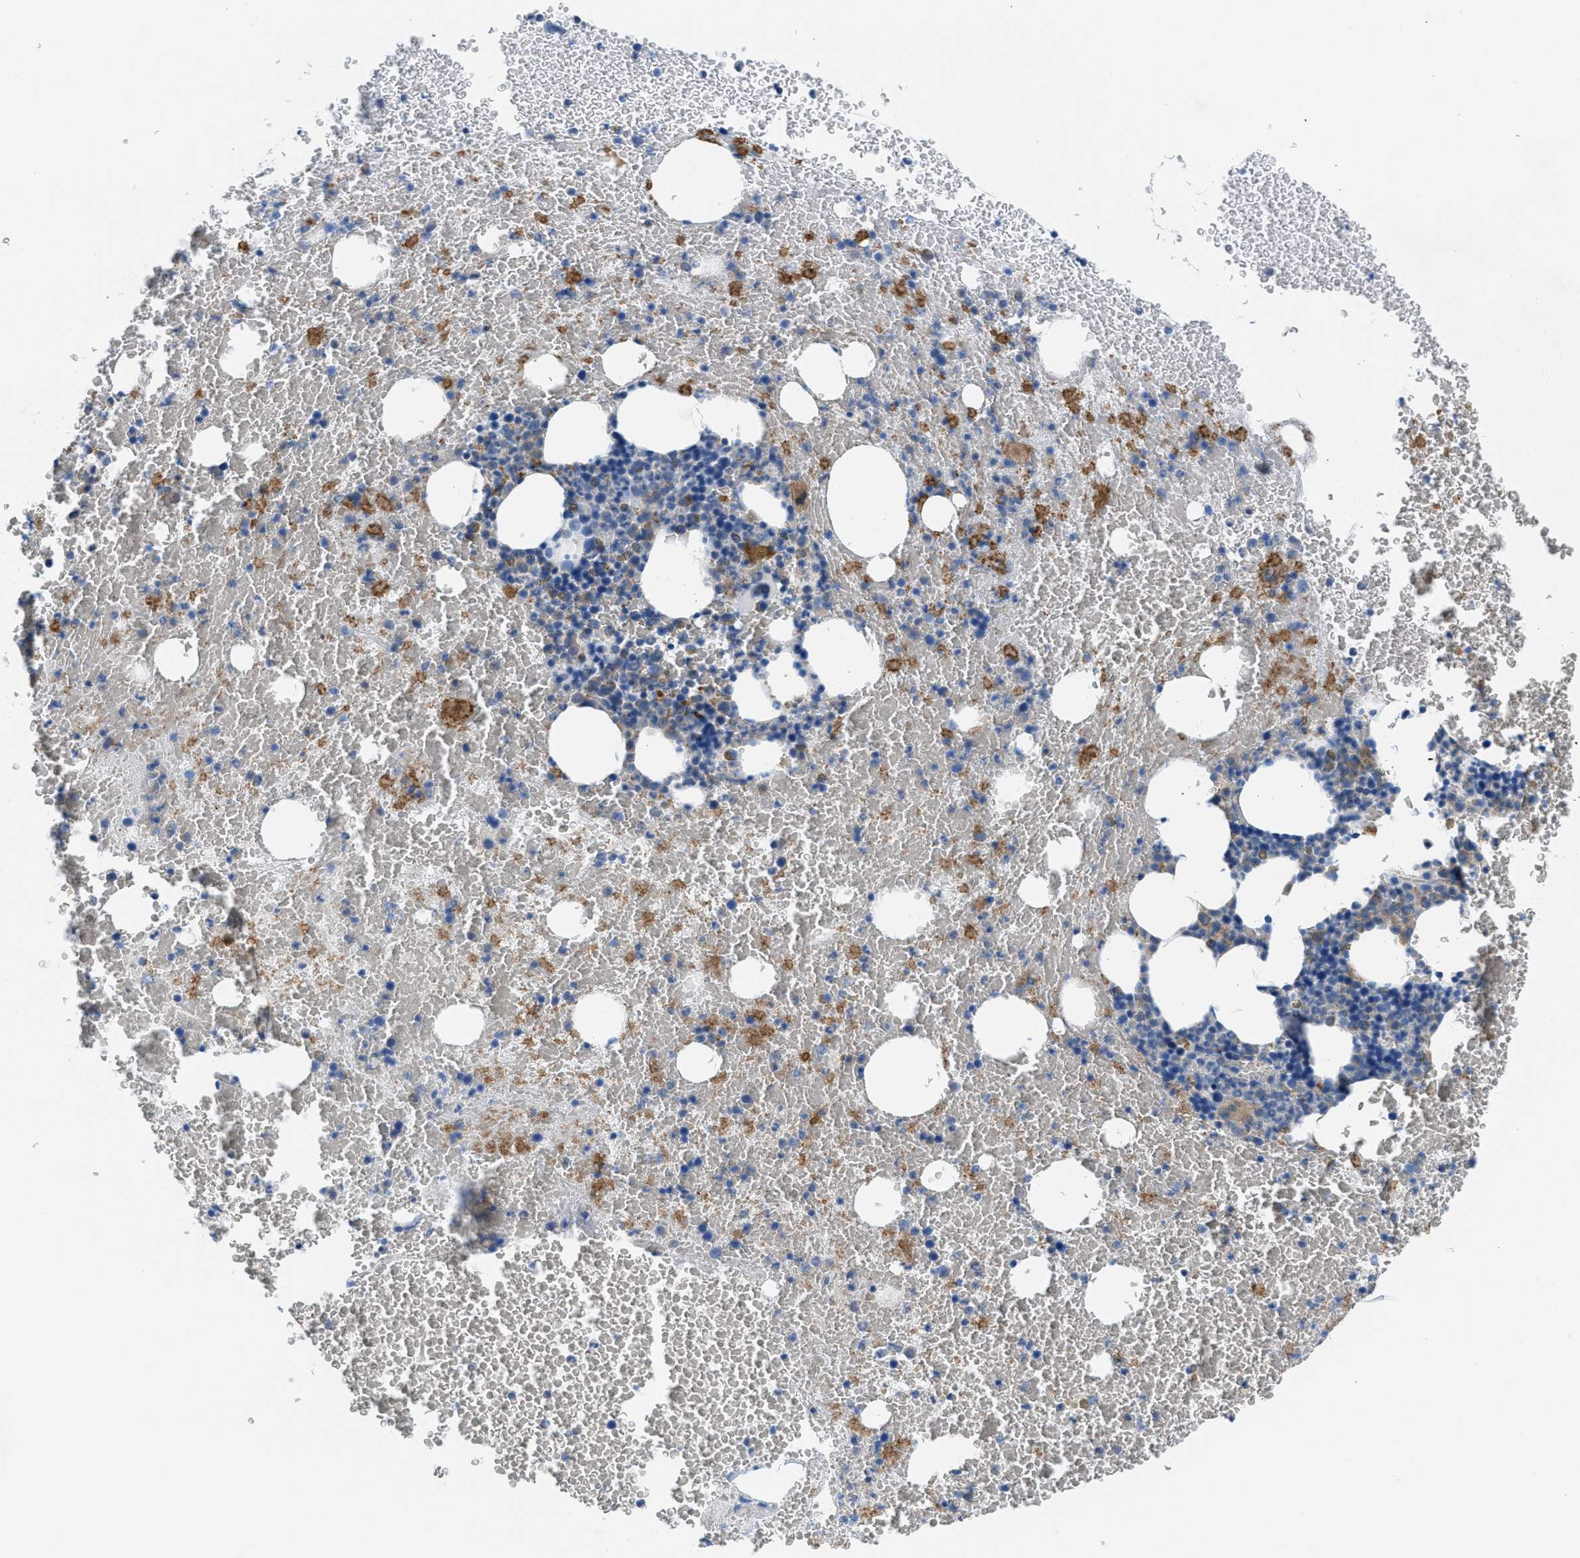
{"staining": {"intensity": "moderate", "quantity": "<25%", "location": "cytoplasmic/membranous"}, "tissue": "bone marrow", "cell_type": "Hematopoietic cells", "image_type": "normal", "snomed": [{"axis": "morphology", "description": "Normal tissue, NOS"}, {"axis": "morphology", "description": "Inflammation, NOS"}, {"axis": "topography", "description": "Bone marrow"}], "caption": "Approximately <25% of hematopoietic cells in benign human bone marrow reveal moderate cytoplasmic/membranous protein expression as visualized by brown immunohistochemical staining.", "gene": "MAPRE2", "patient": {"sex": "male", "age": 47}}